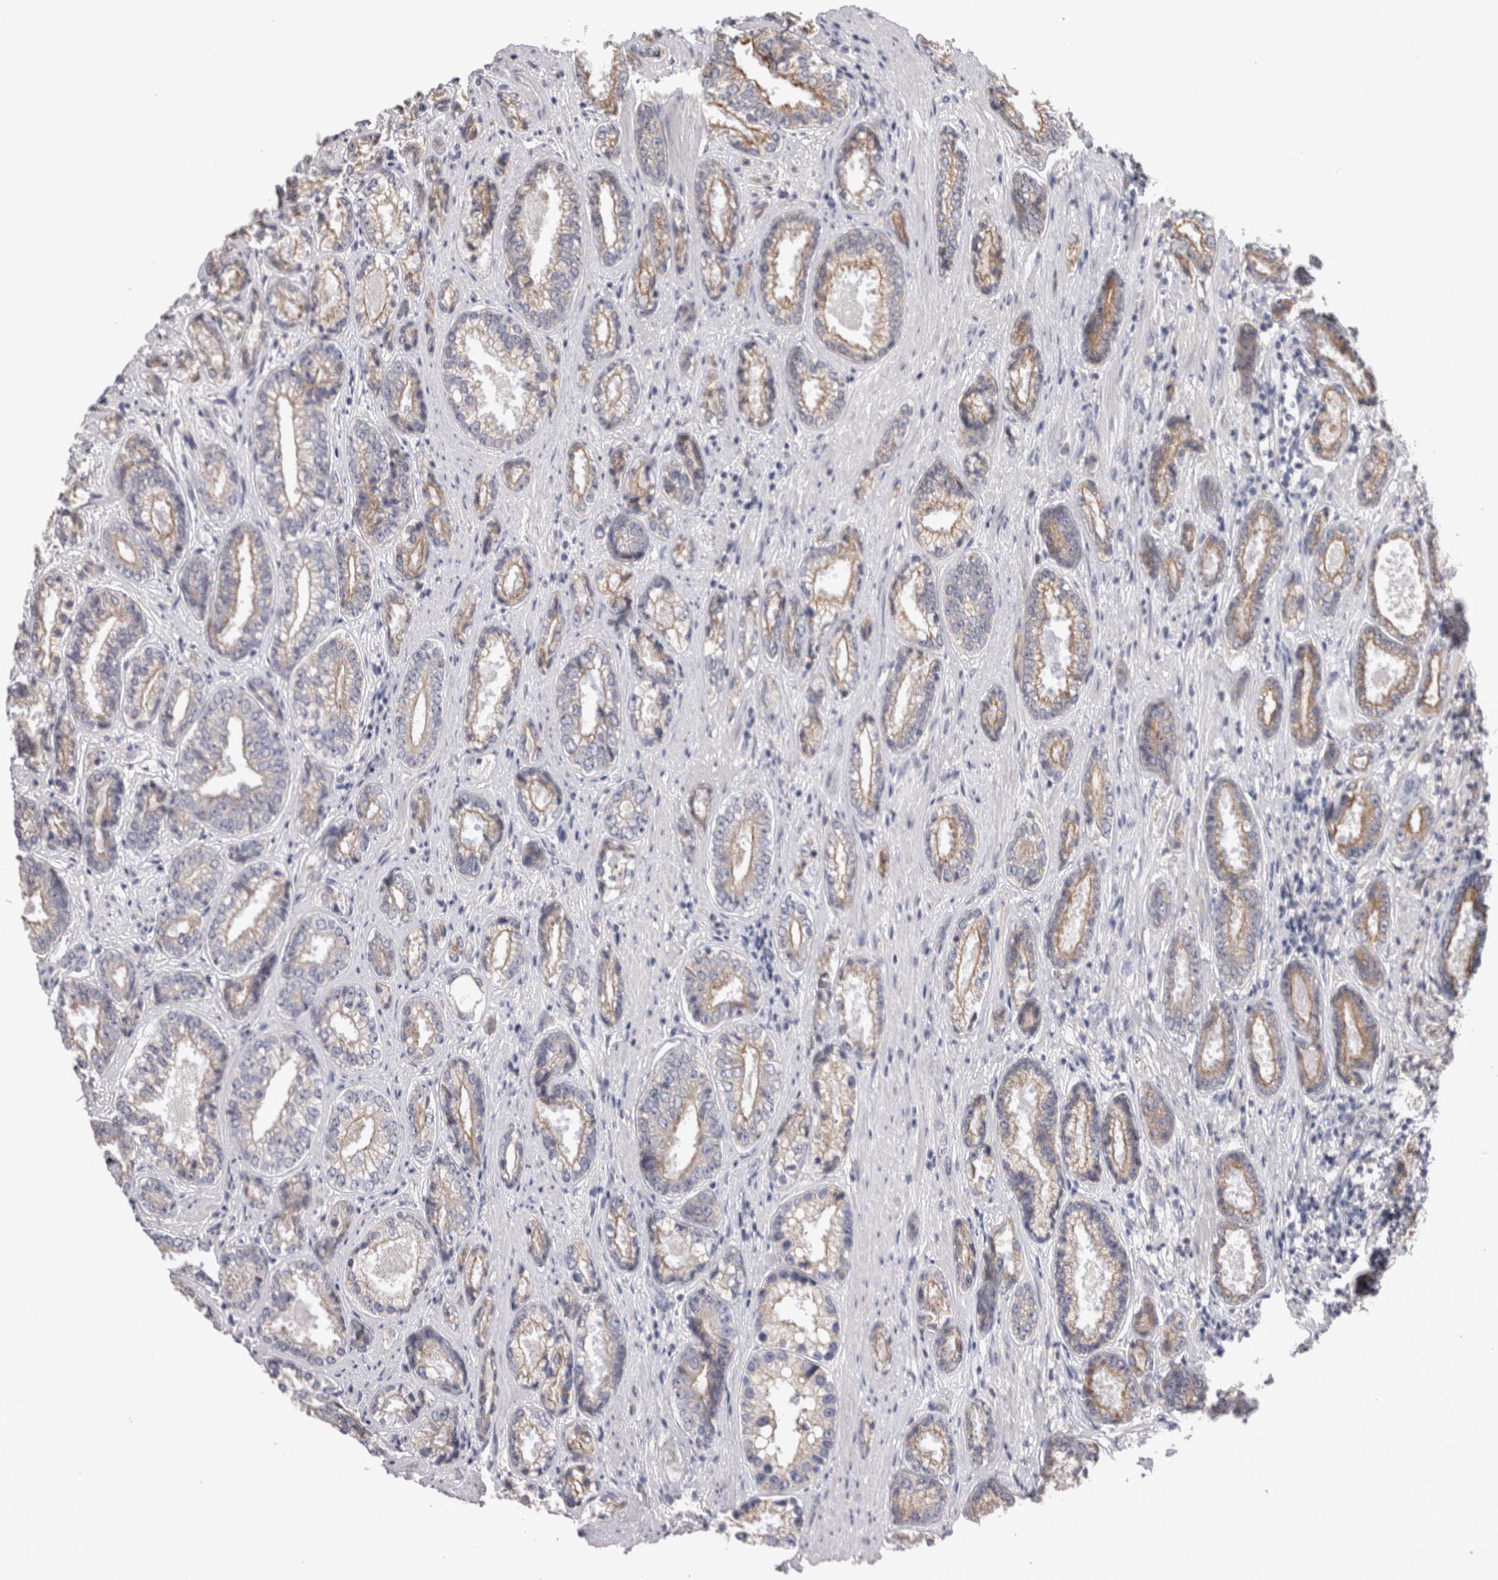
{"staining": {"intensity": "moderate", "quantity": "25%-75%", "location": "cytoplasmic/membranous"}, "tissue": "prostate cancer", "cell_type": "Tumor cells", "image_type": "cancer", "snomed": [{"axis": "morphology", "description": "Adenocarcinoma, High grade"}, {"axis": "topography", "description": "Prostate"}], "caption": "A histopathology image of prostate cancer stained for a protein displays moderate cytoplasmic/membranous brown staining in tumor cells. Ihc stains the protein of interest in brown and the nuclei are stained blue.", "gene": "SMAP2", "patient": {"sex": "male", "age": 61}}